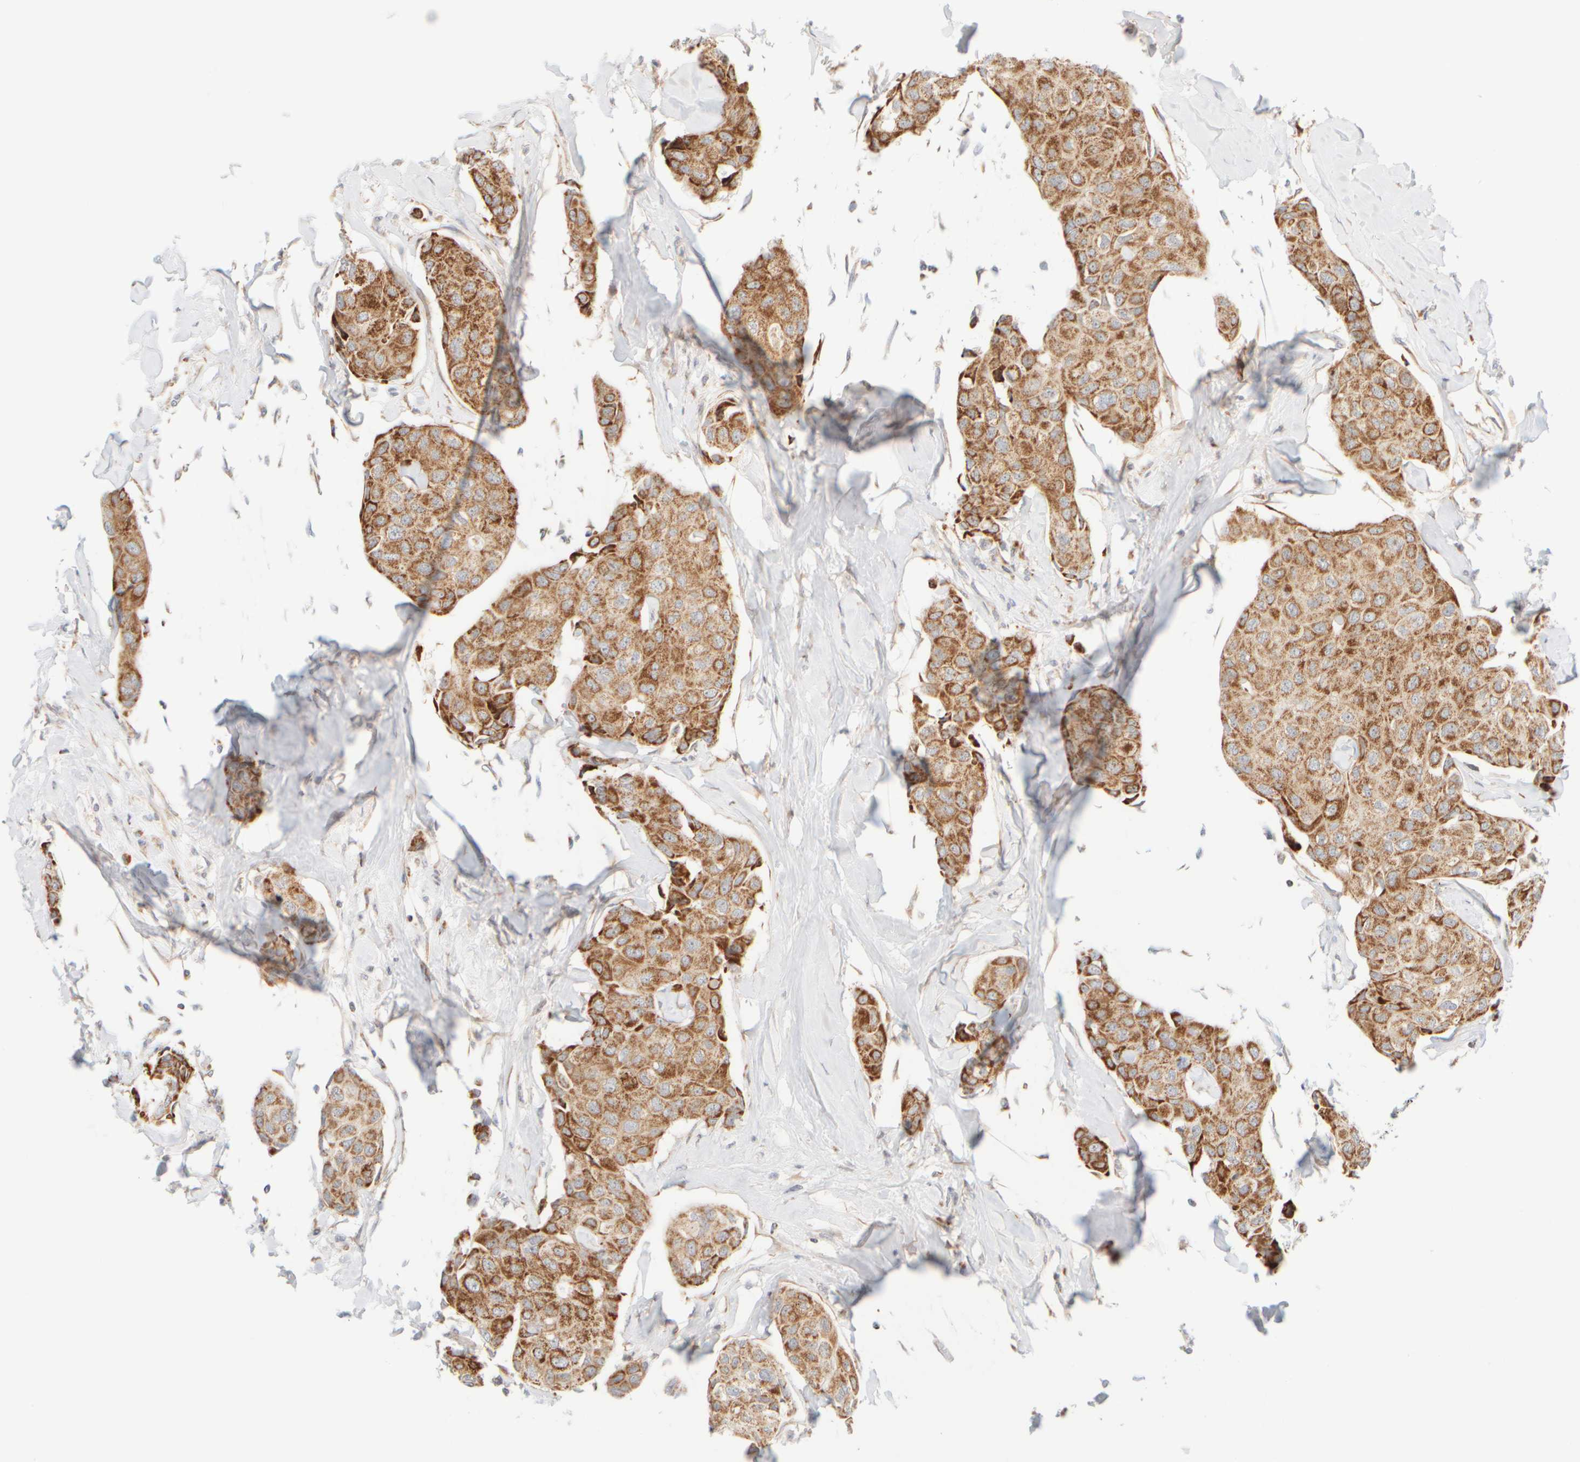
{"staining": {"intensity": "moderate", "quantity": ">75%", "location": "cytoplasmic/membranous"}, "tissue": "breast cancer", "cell_type": "Tumor cells", "image_type": "cancer", "snomed": [{"axis": "morphology", "description": "Duct carcinoma"}, {"axis": "topography", "description": "Breast"}], "caption": "Breast cancer stained with a protein marker reveals moderate staining in tumor cells.", "gene": "PPM1K", "patient": {"sex": "female", "age": 80}}